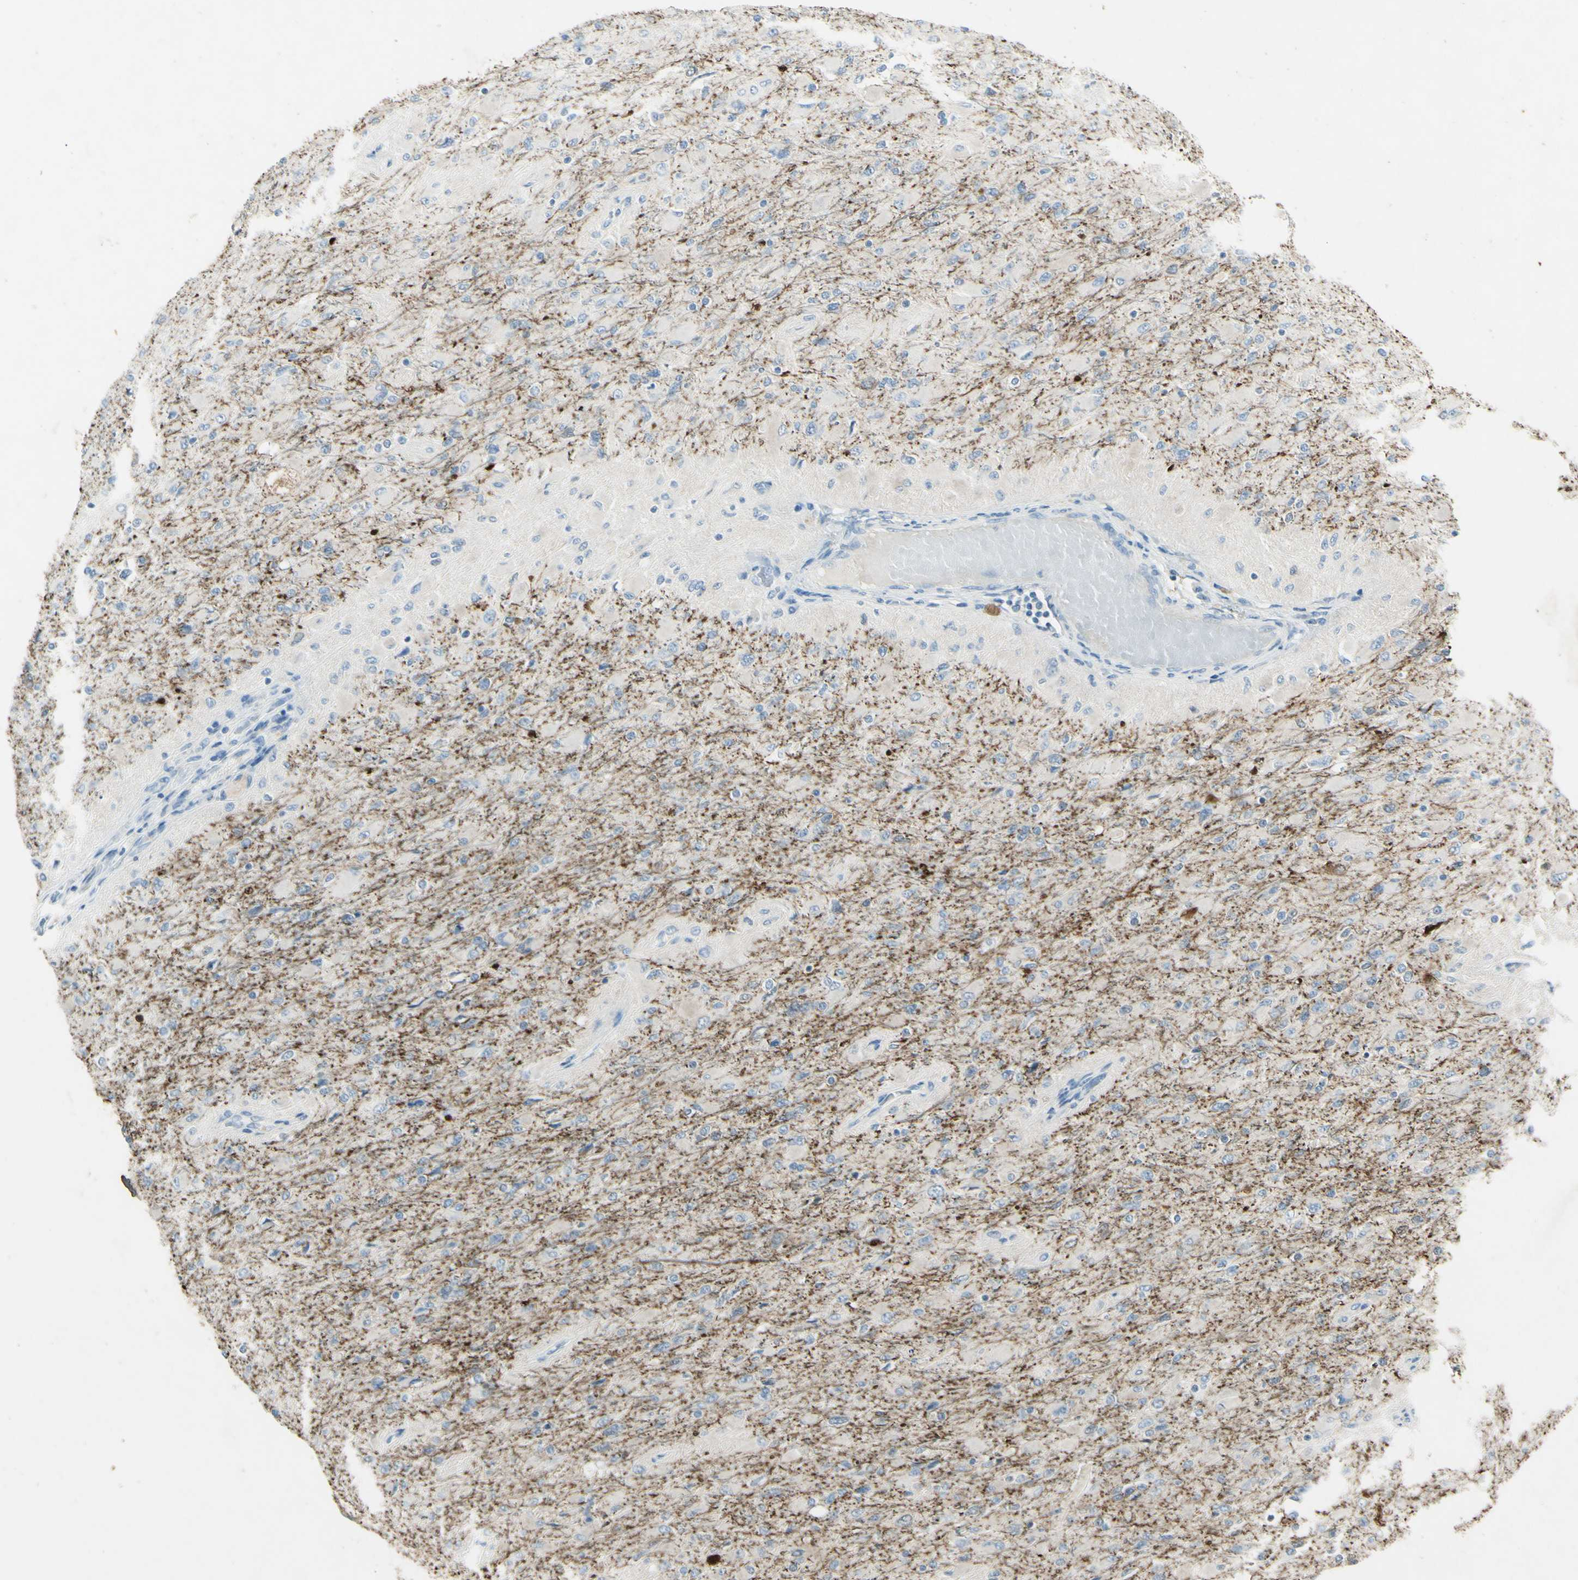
{"staining": {"intensity": "negative", "quantity": "none", "location": "none"}, "tissue": "glioma", "cell_type": "Tumor cells", "image_type": "cancer", "snomed": [{"axis": "morphology", "description": "Glioma, malignant, High grade"}, {"axis": "topography", "description": "Cerebral cortex"}], "caption": "DAB immunohistochemical staining of human glioma shows no significant positivity in tumor cells.", "gene": "SNAP91", "patient": {"sex": "female", "age": 36}}